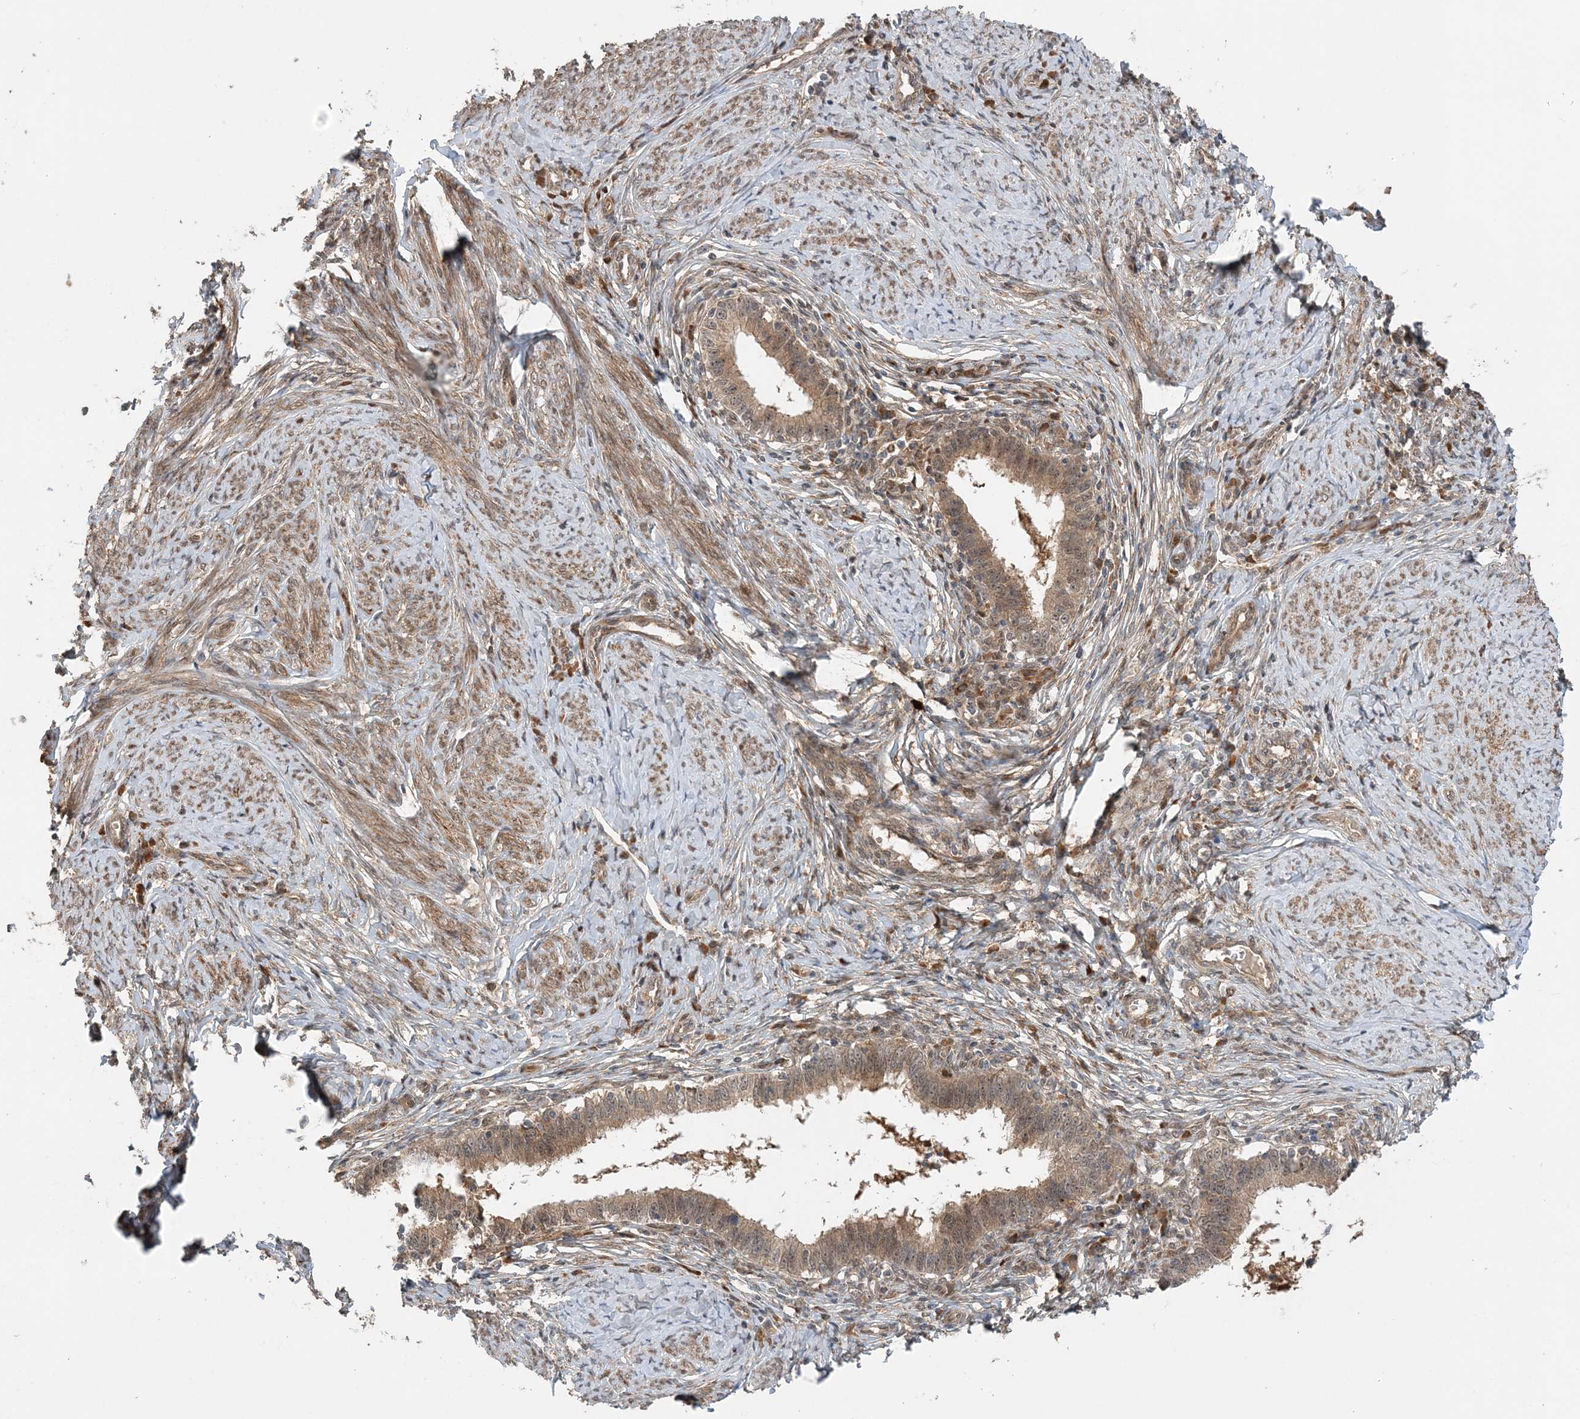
{"staining": {"intensity": "moderate", "quantity": ">75%", "location": "cytoplasmic/membranous,nuclear"}, "tissue": "cervical cancer", "cell_type": "Tumor cells", "image_type": "cancer", "snomed": [{"axis": "morphology", "description": "Adenocarcinoma, NOS"}, {"axis": "topography", "description": "Cervix"}], "caption": "High-magnification brightfield microscopy of cervical cancer stained with DAB (brown) and counterstained with hematoxylin (blue). tumor cells exhibit moderate cytoplasmic/membranous and nuclear positivity is seen in about>75% of cells.", "gene": "UBTD2", "patient": {"sex": "female", "age": 36}}